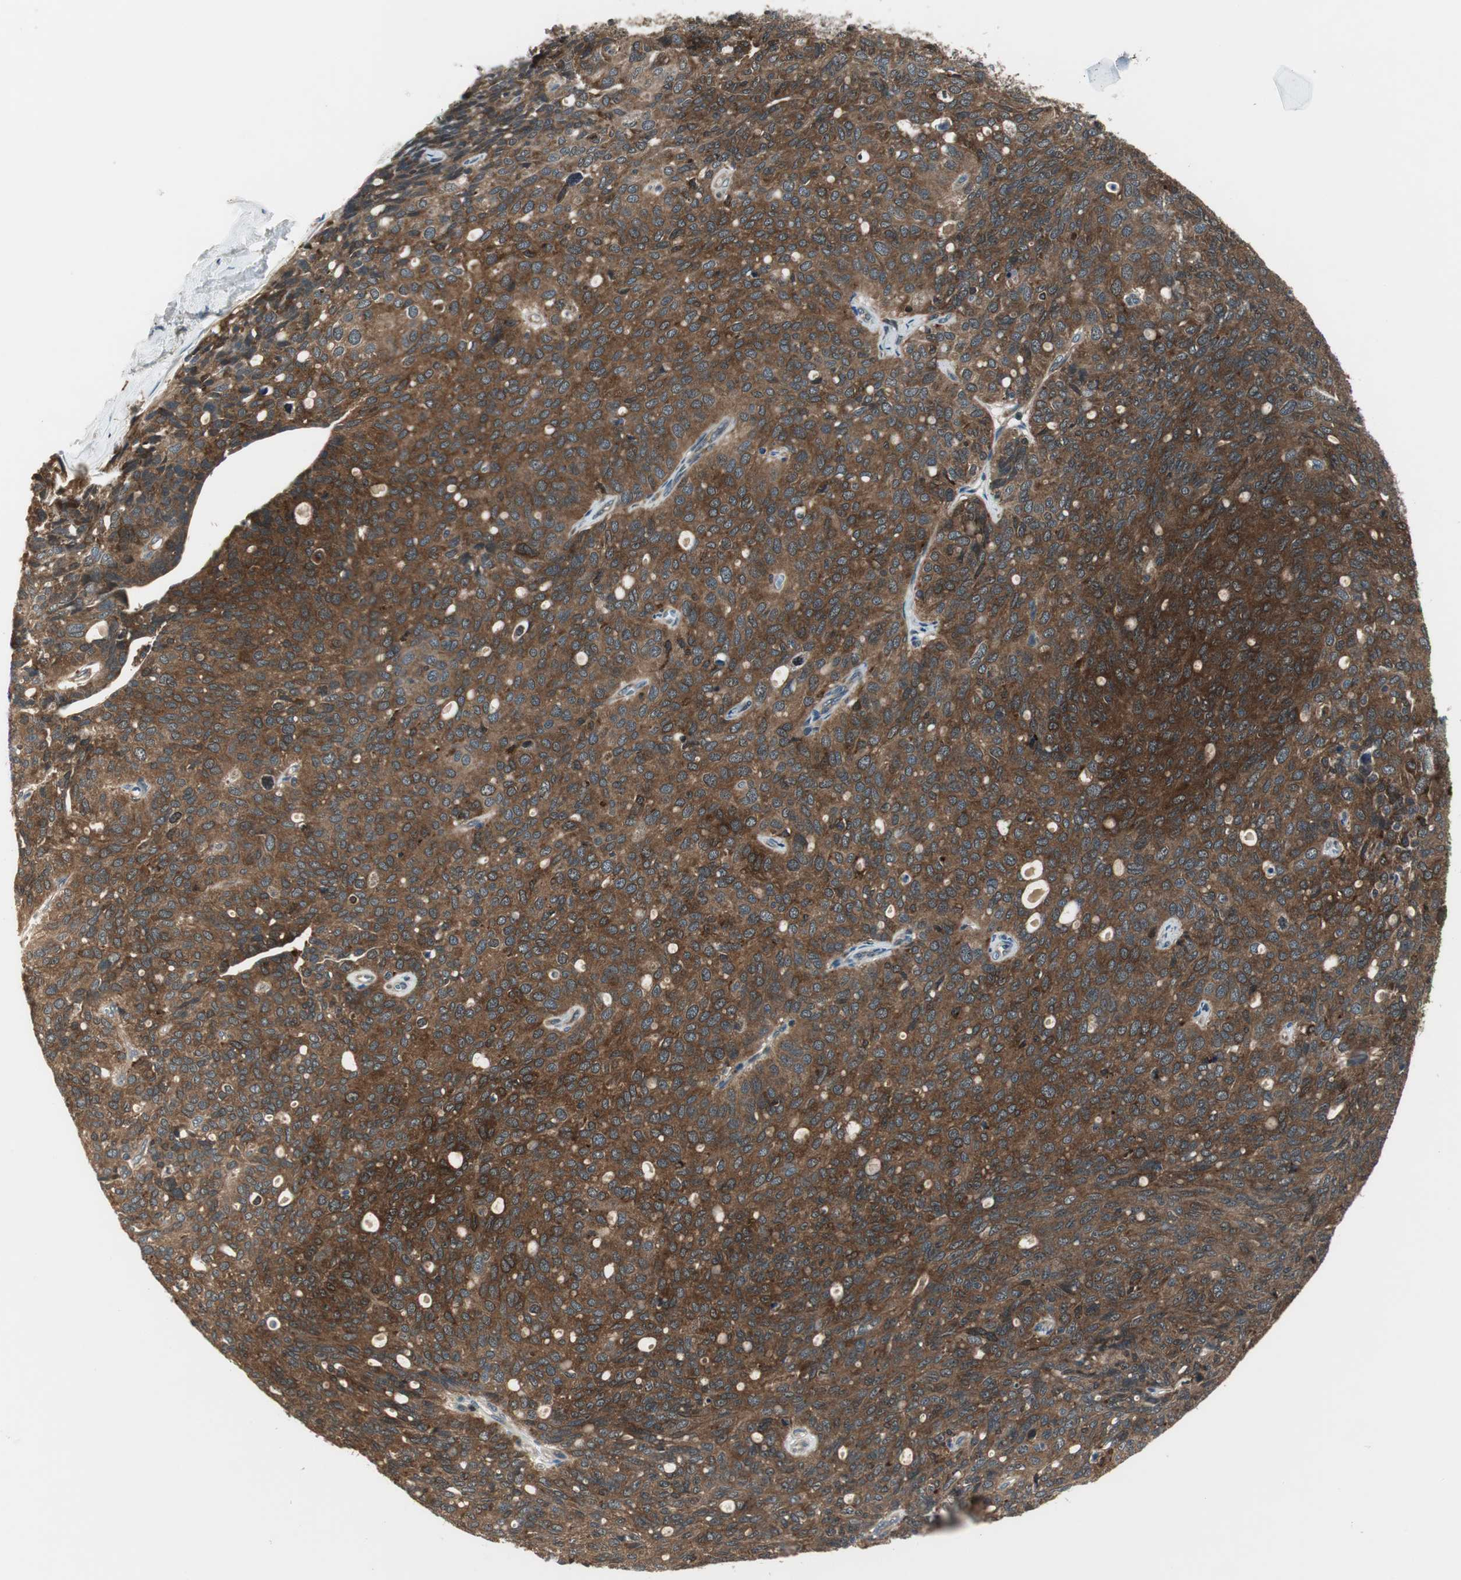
{"staining": {"intensity": "strong", "quantity": ">75%", "location": "cytoplasmic/membranous"}, "tissue": "ovarian cancer", "cell_type": "Tumor cells", "image_type": "cancer", "snomed": [{"axis": "morphology", "description": "Carcinoma, endometroid"}, {"axis": "topography", "description": "Ovary"}], "caption": "IHC micrograph of neoplastic tissue: ovarian endometroid carcinoma stained using IHC exhibits high levels of strong protein expression localized specifically in the cytoplasmic/membranous of tumor cells, appearing as a cytoplasmic/membranous brown color.", "gene": "NCK1", "patient": {"sex": "female", "age": 60}}